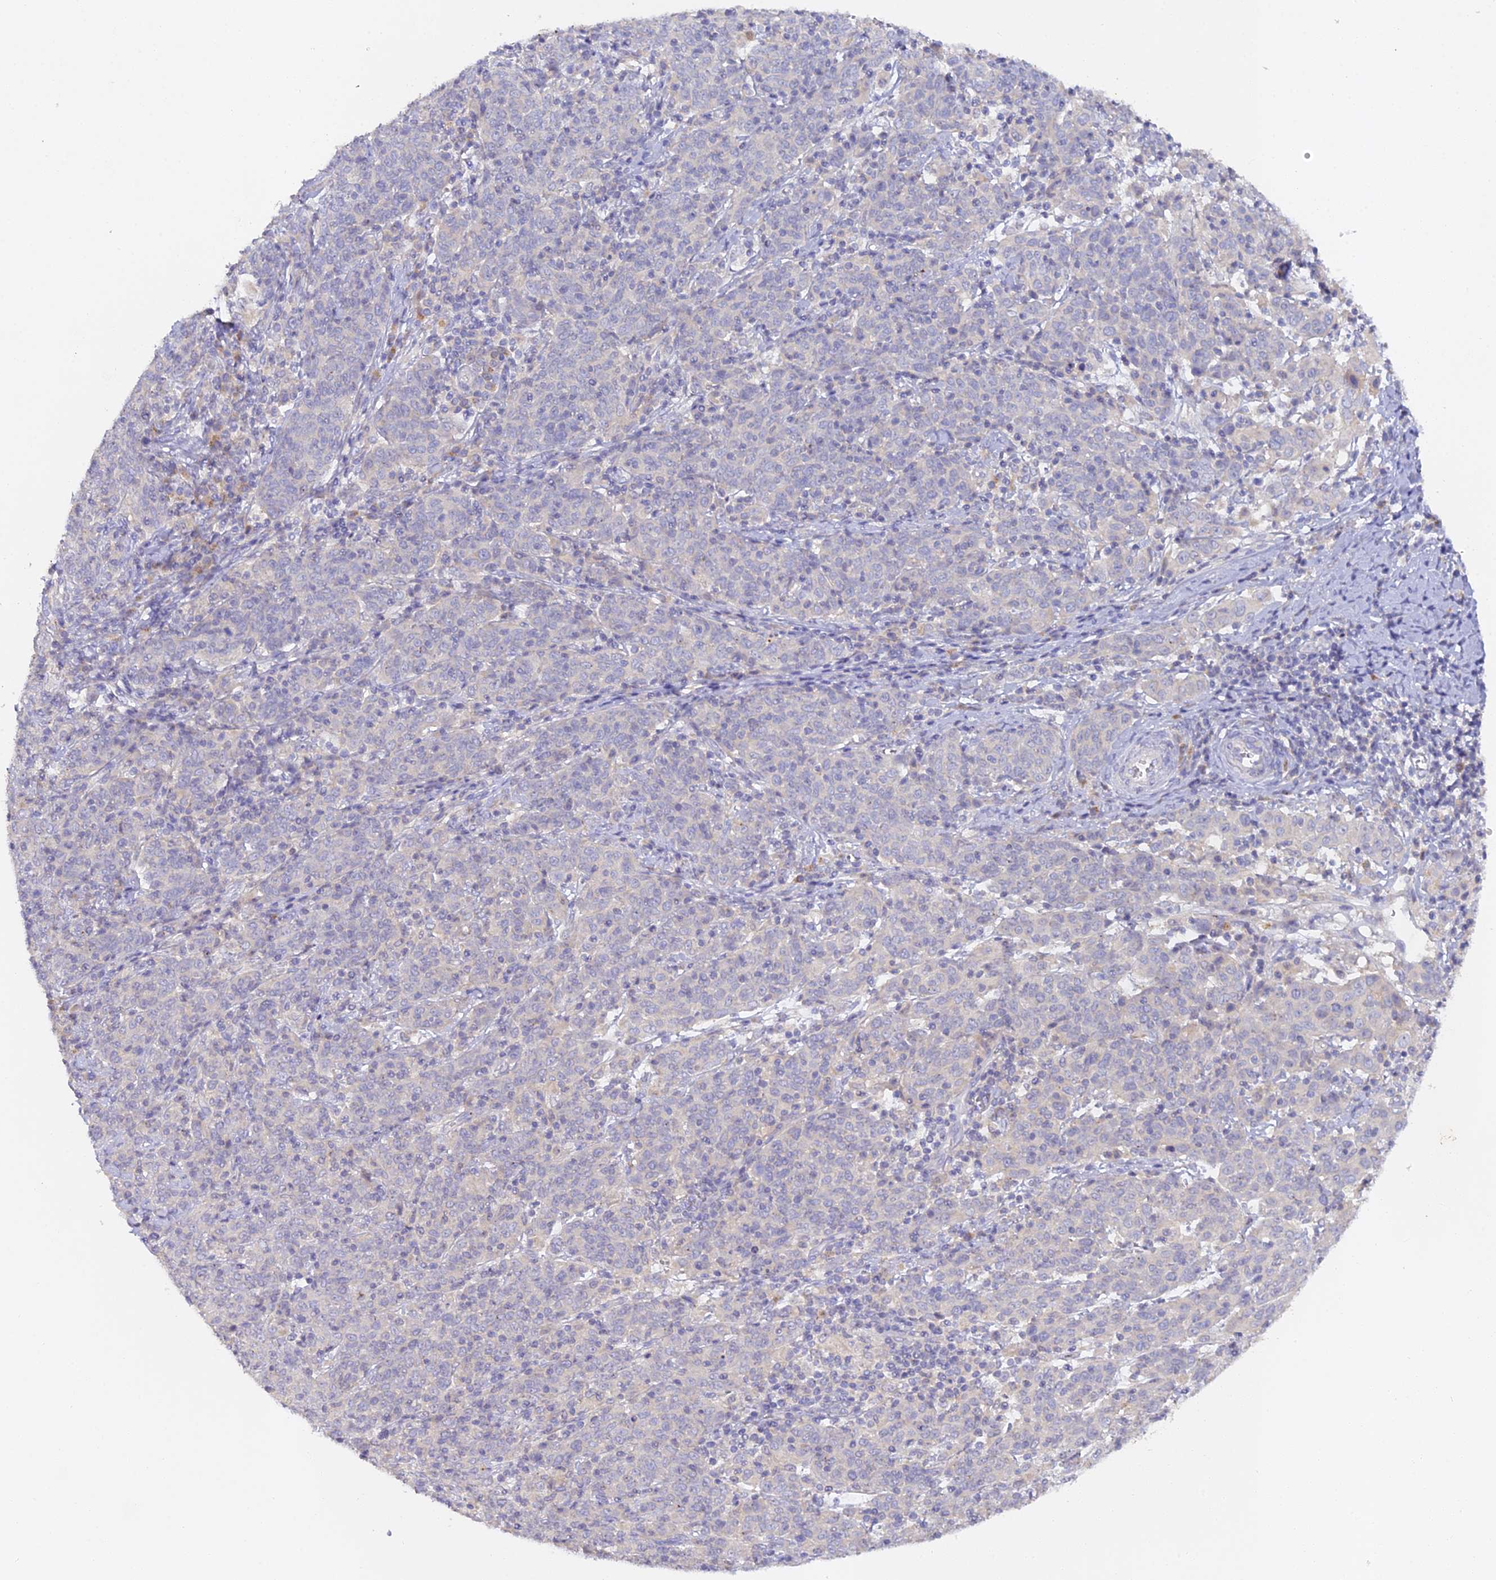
{"staining": {"intensity": "negative", "quantity": "none", "location": "none"}, "tissue": "cervical cancer", "cell_type": "Tumor cells", "image_type": "cancer", "snomed": [{"axis": "morphology", "description": "Squamous cell carcinoma, NOS"}, {"axis": "topography", "description": "Cervix"}], "caption": "The immunohistochemistry (IHC) image has no significant positivity in tumor cells of cervical squamous cell carcinoma tissue.", "gene": "DONSON", "patient": {"sex": "female", "age": 67}}